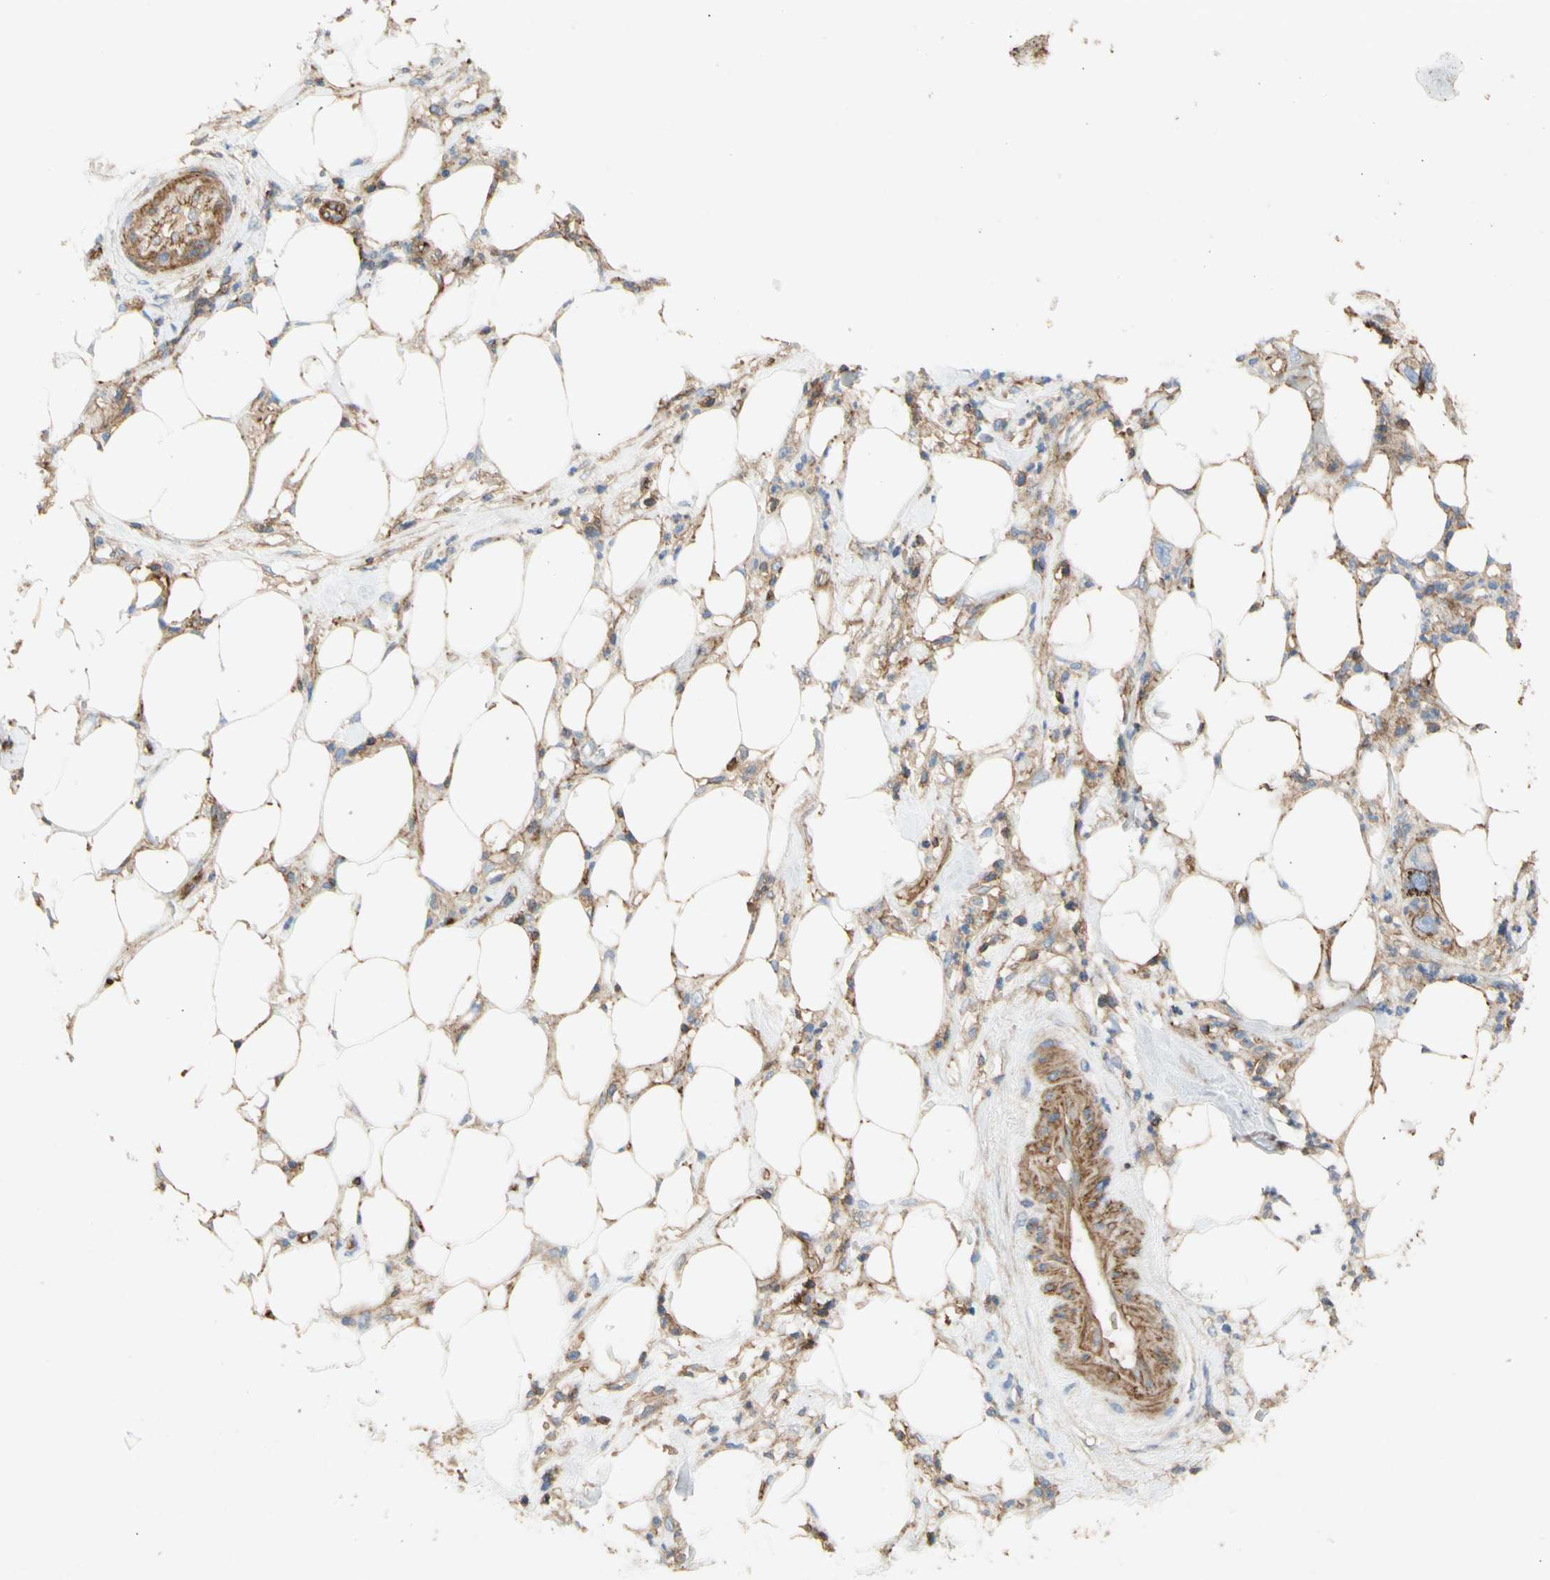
{"staining": {"intensity": "strong", "quantity": ">75%", "location": "cytoplasmic/membranous"}, "tissue": "pancreatic cancer", "cell_type": "Tumor cells", "image_type": "cancer", "snomed": [{"axis": "morphology", "description": "Adenocarcinoma, NOS"}, {"axis": "topography", "description": "Pancreas"}], "caption": "Strong cytoplasmic/membranous expression for a protein is present in about >75% of tumor cells of pancreatic cancer using IHC.", "gene": "ATP2A3", "patient": {"sex": "female", "age": 71}}